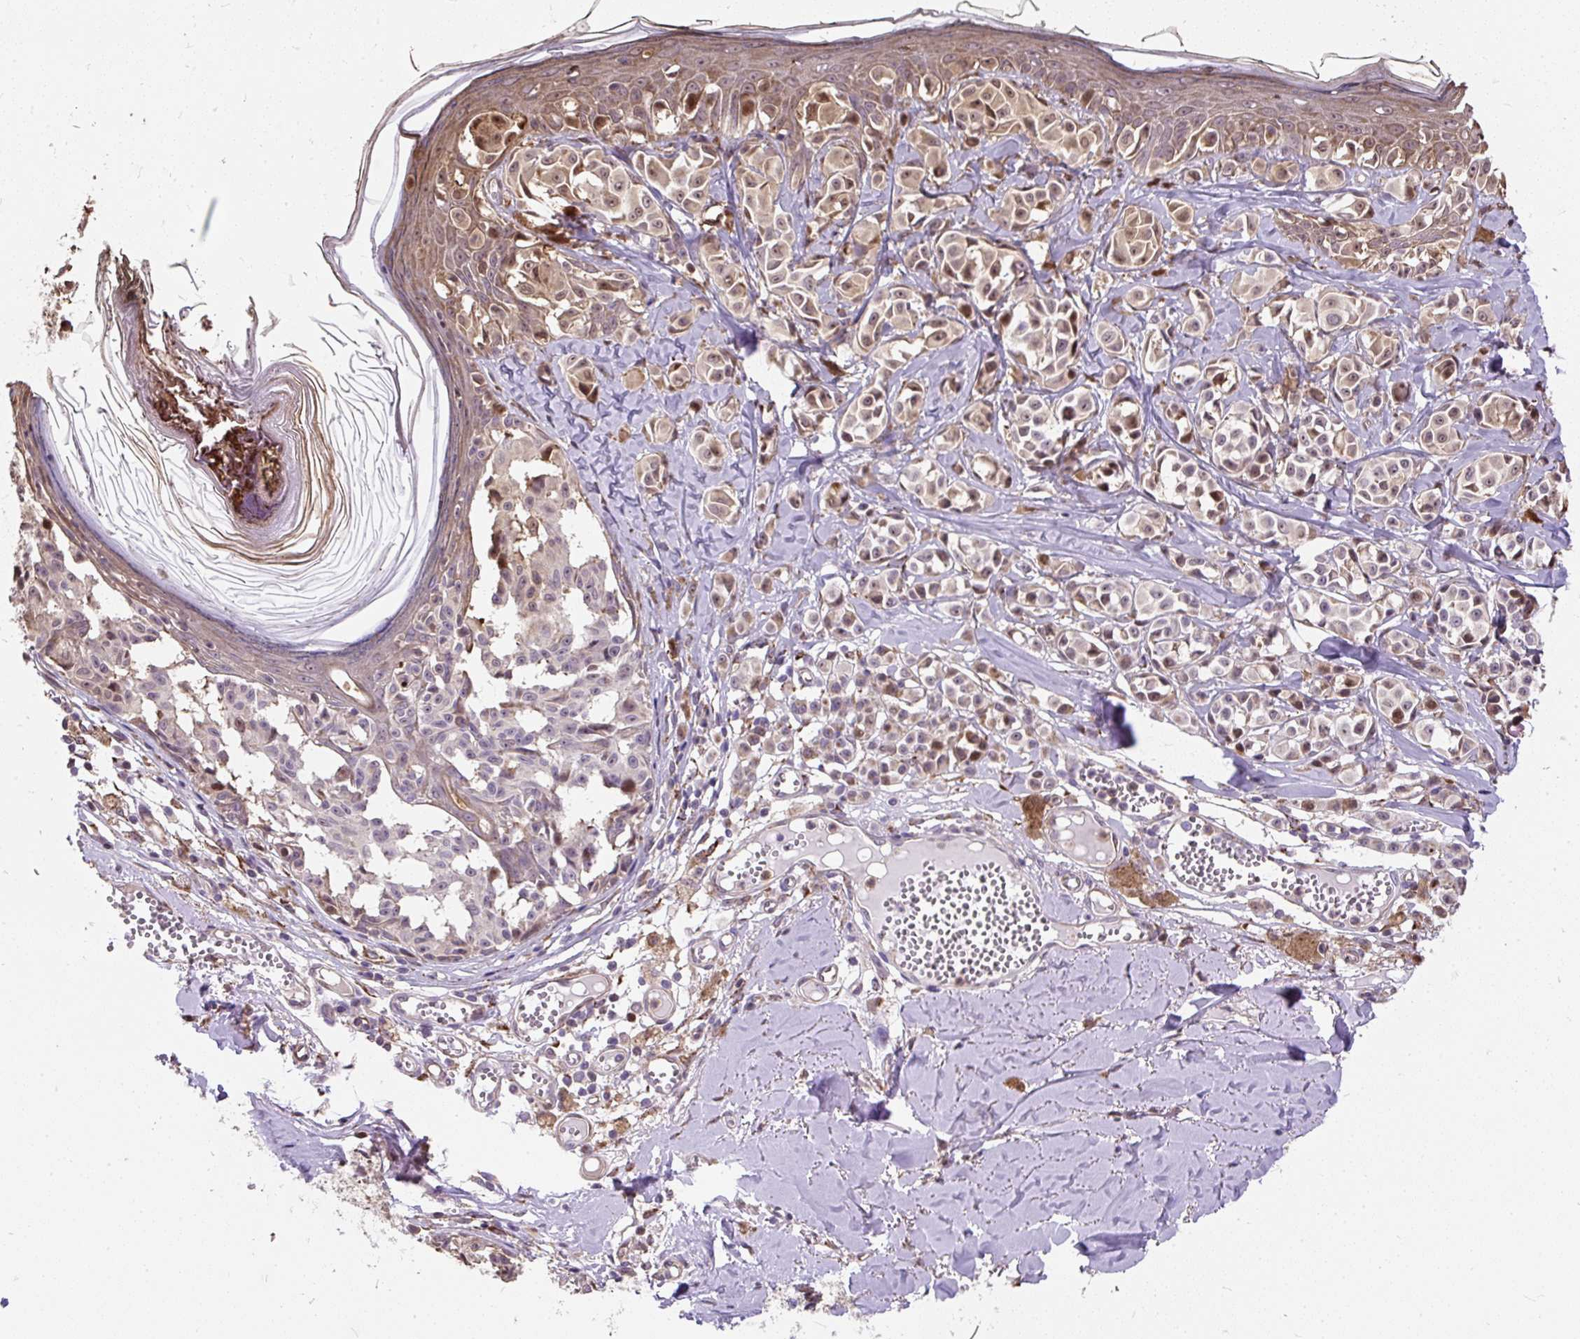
{"staining": {"intensity": "weak", "quantity": "<25%", "location": "cytoplasmic/membranous"}, "tissue": "melanoma", "cell_type": "Tumor cells", "image_type": "cancer", "snomed": [{"axis": "morphology", "description": "Malignant melanoma, NOS"}, {"axis": "topography", "description": "Skin"}], "caption": "Immunohistochemistry of malignant melanoma exhibits no positivity in tumor cells.", "gene": "PUS7L", "patient": {"sex": "female", "age": 43}}